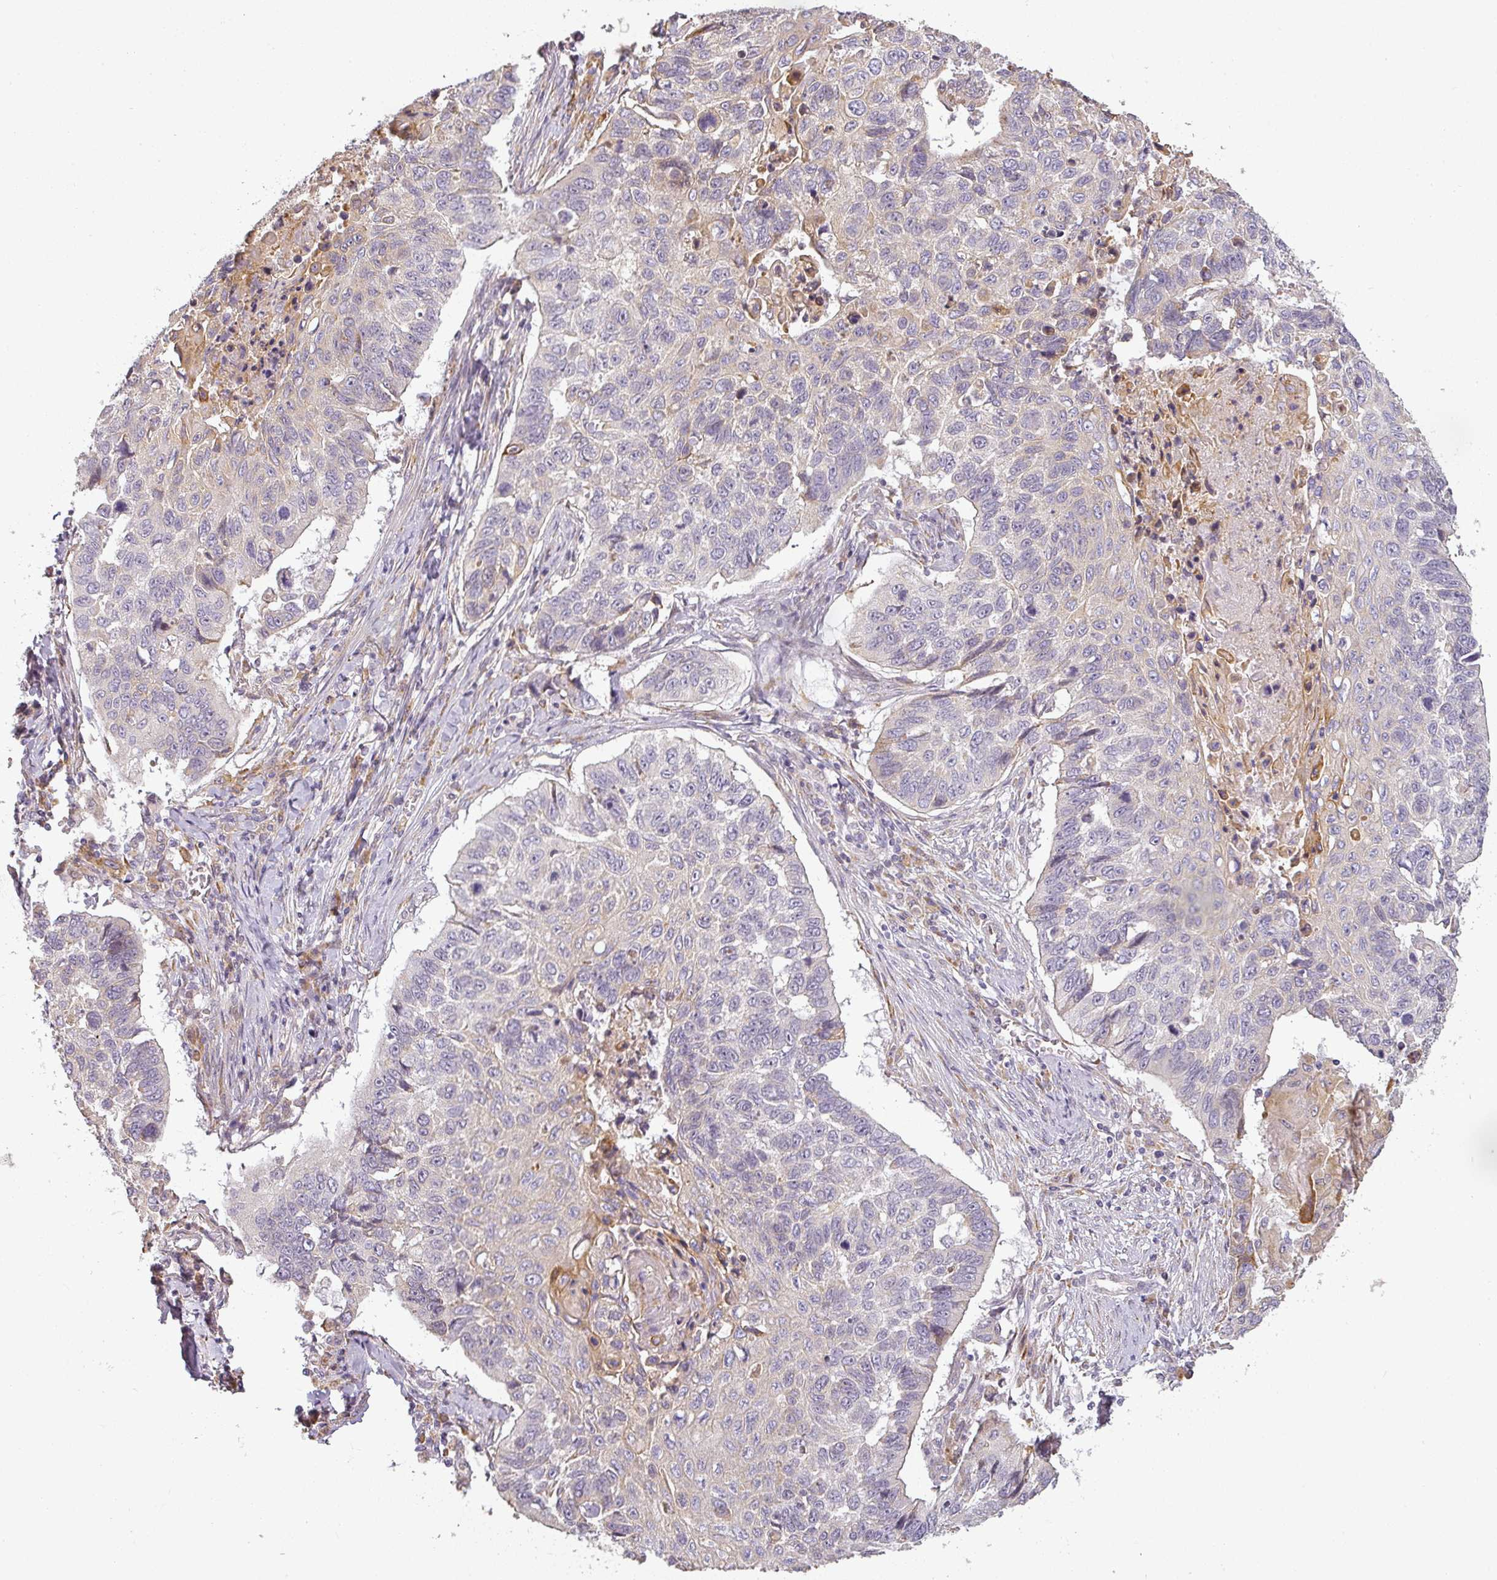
{"staining": {"intensity": "weak", "quantity": "<25%", "location": "cytoplasmic/membranous"}, "tissue": "lung cancer", "cell_type": "Tumor cells", "image_type": "cancer", "snomed": [{"axis": "morphology", "description": "Squamous cell carcinoma, NOS"}, {"axis": "topography", "description": "Lung"}], "caption": "A high-resolution histopathology image shows immunohistochemistry (IHC) staining of lung cancer (squamous cell carcinoma), which exhibits no significant positivity in tumor cells.", "gene": "CCDC144A", "patient": {"sex": "male", "age": 62}}